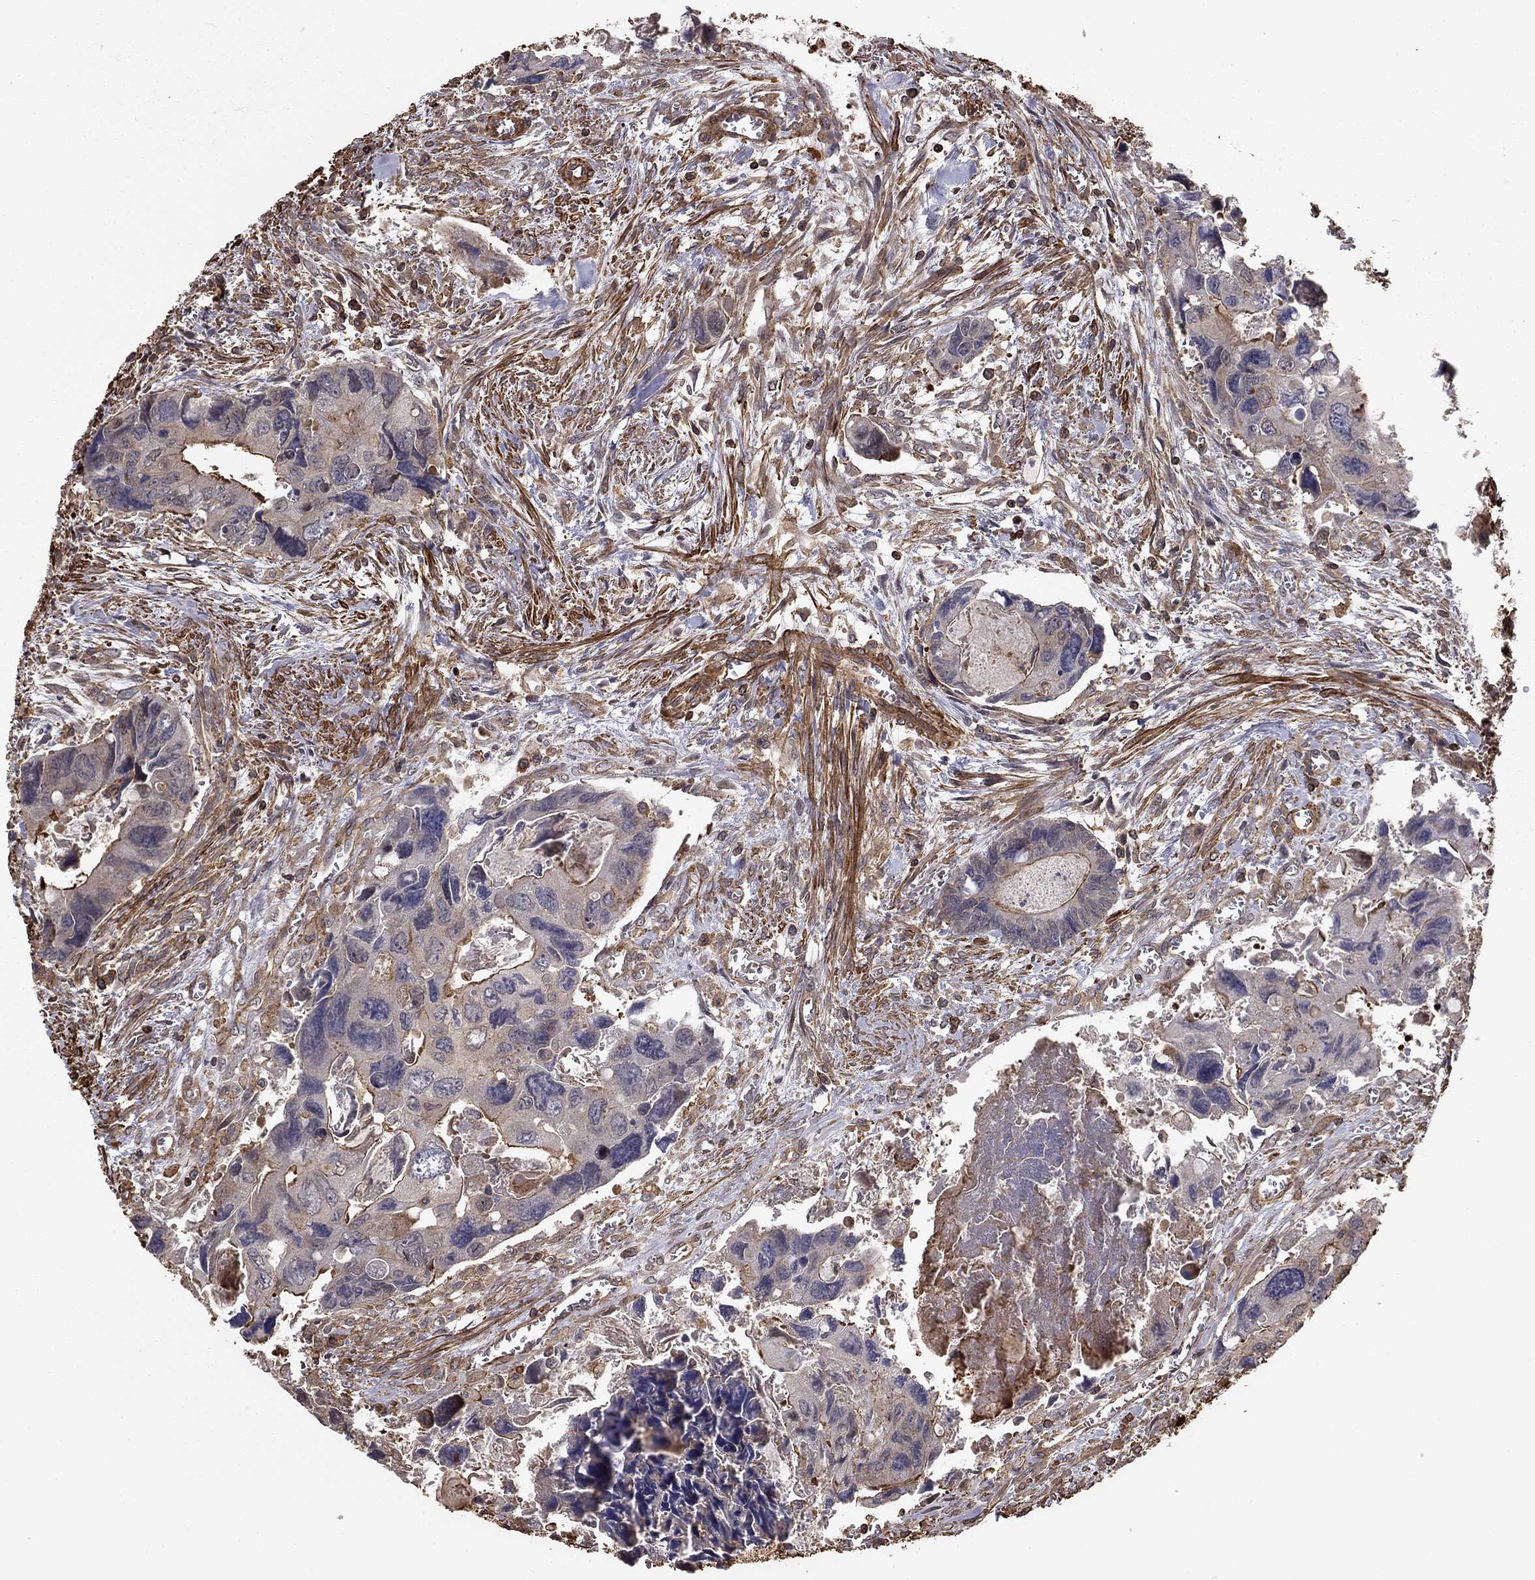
{"staining": {"intensity": "moderate", "quantity": "<25%", "location": "cytoplasmic/membranous"}, "tissue": "colorectal cancer", "cell_type": "Tumor cells", "image_type": "cancer", "snomed": [{"axis": "morphology", "description": "Adenocarcinoma, NOS"}, {"axis": "topography", "description": "Rectum"}], "caption": "Human colorectal cancer (adenocarcinoma) stained for a protein (brown) displays moderate cytoplasmic/membranous positive staining in about <25% of tumor cells.", "gene": "HABP4", "patient": {"sex": "male", "age": 62}}